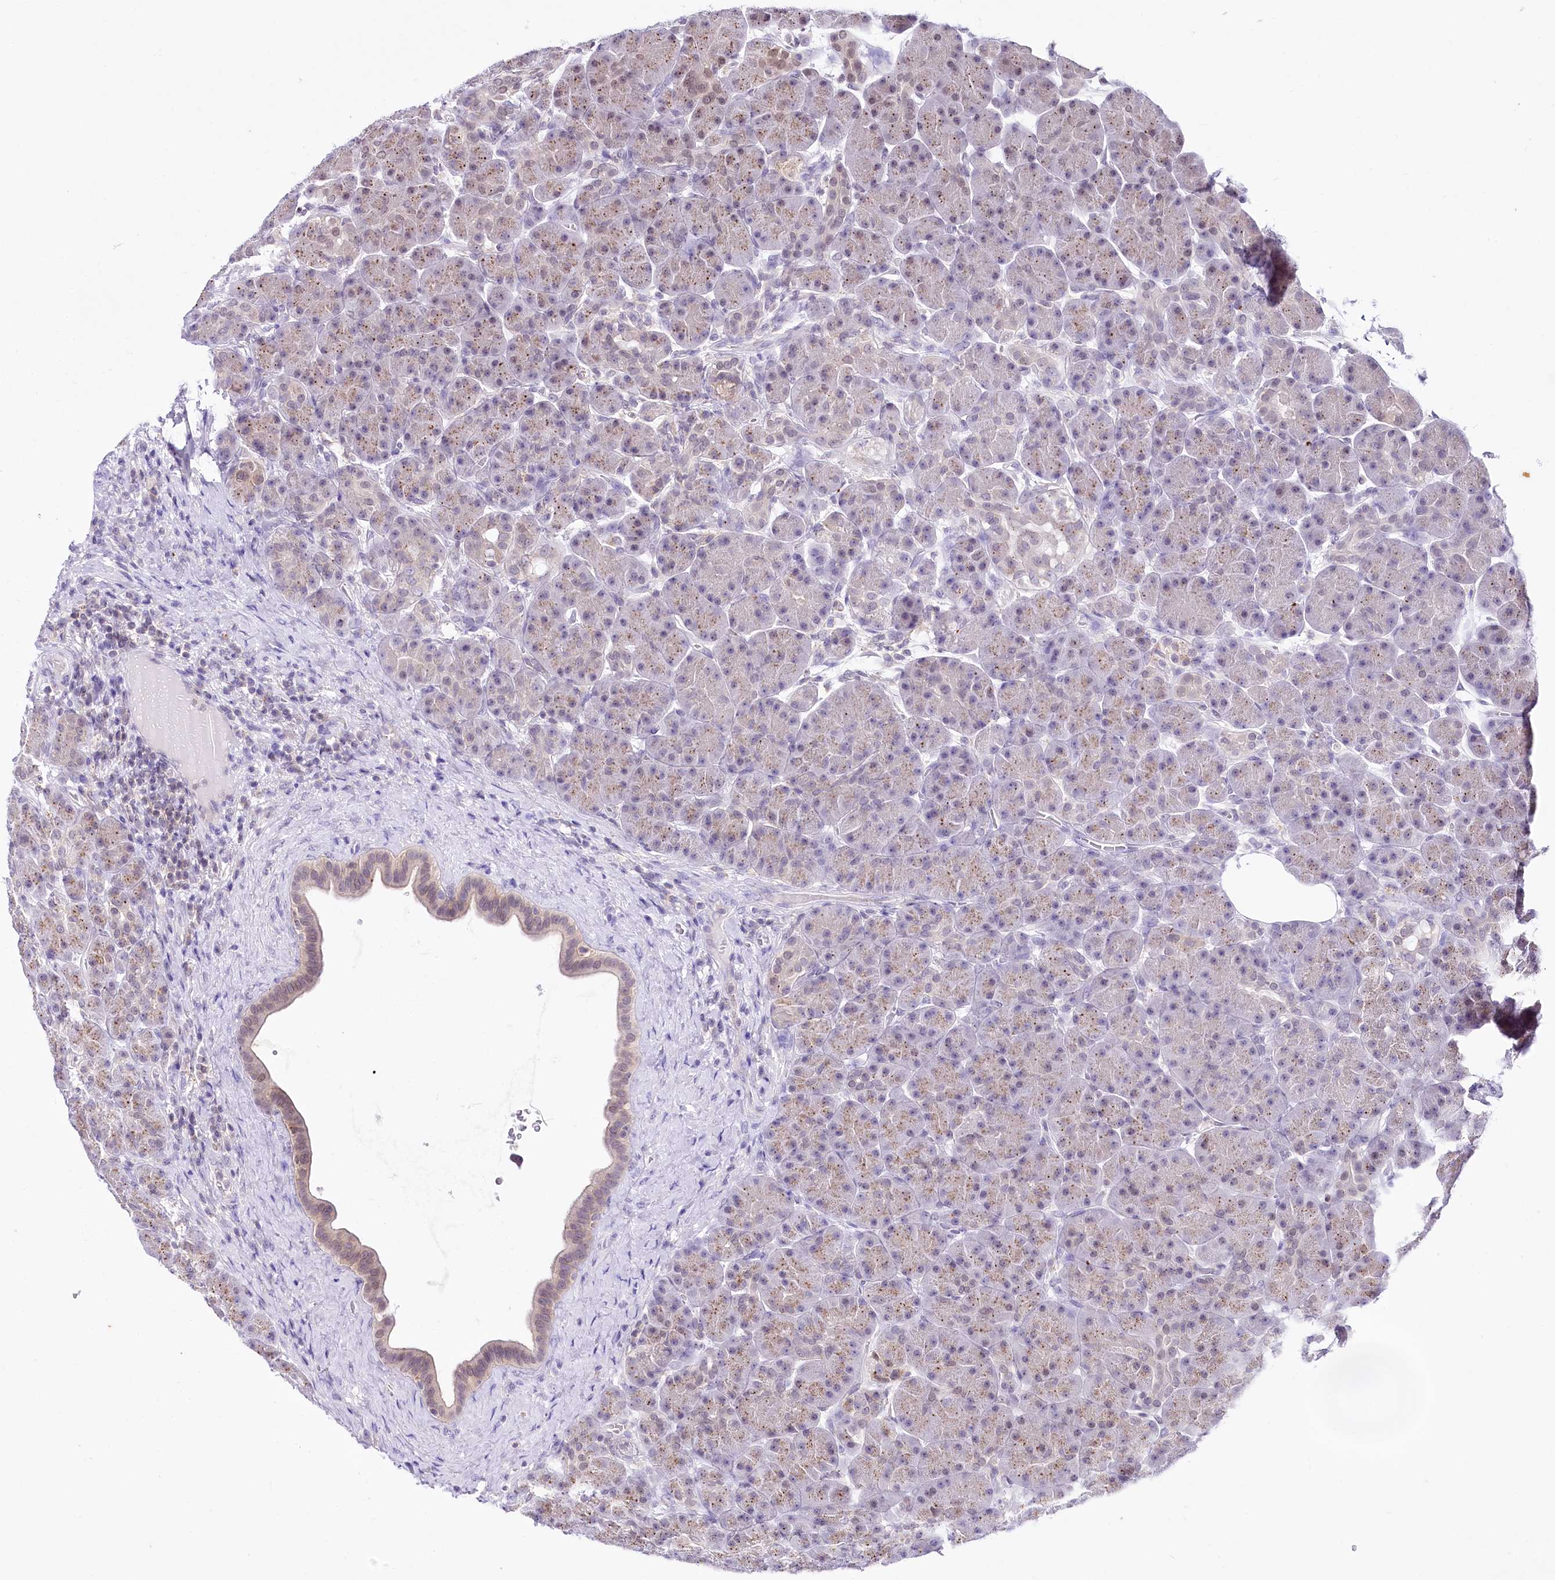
{"staining": {"intensity": "moderate", "quantity": "25%-75%", "location": "cytoplasmic/membranous"}, "tissue": "pancreas", "cell_type": "Exocrine glandular cells", "image_type": "normal", "snomed": [{"axis": "morphology", "description": "Normal tissue, NOS"}, {"axis": "topography", "description": "Pancreas"}], "caption": "The micrograph reveals staining of benign pancreas, revealing moderate cytoplasmic/membranous protein staining (brown color) within exocrine glandular cells. (Brightfield microscopy of DAB IHC at high magnification).", "gene": "ZFYVE27", "patient": {"sex": "male", "age": 63}}